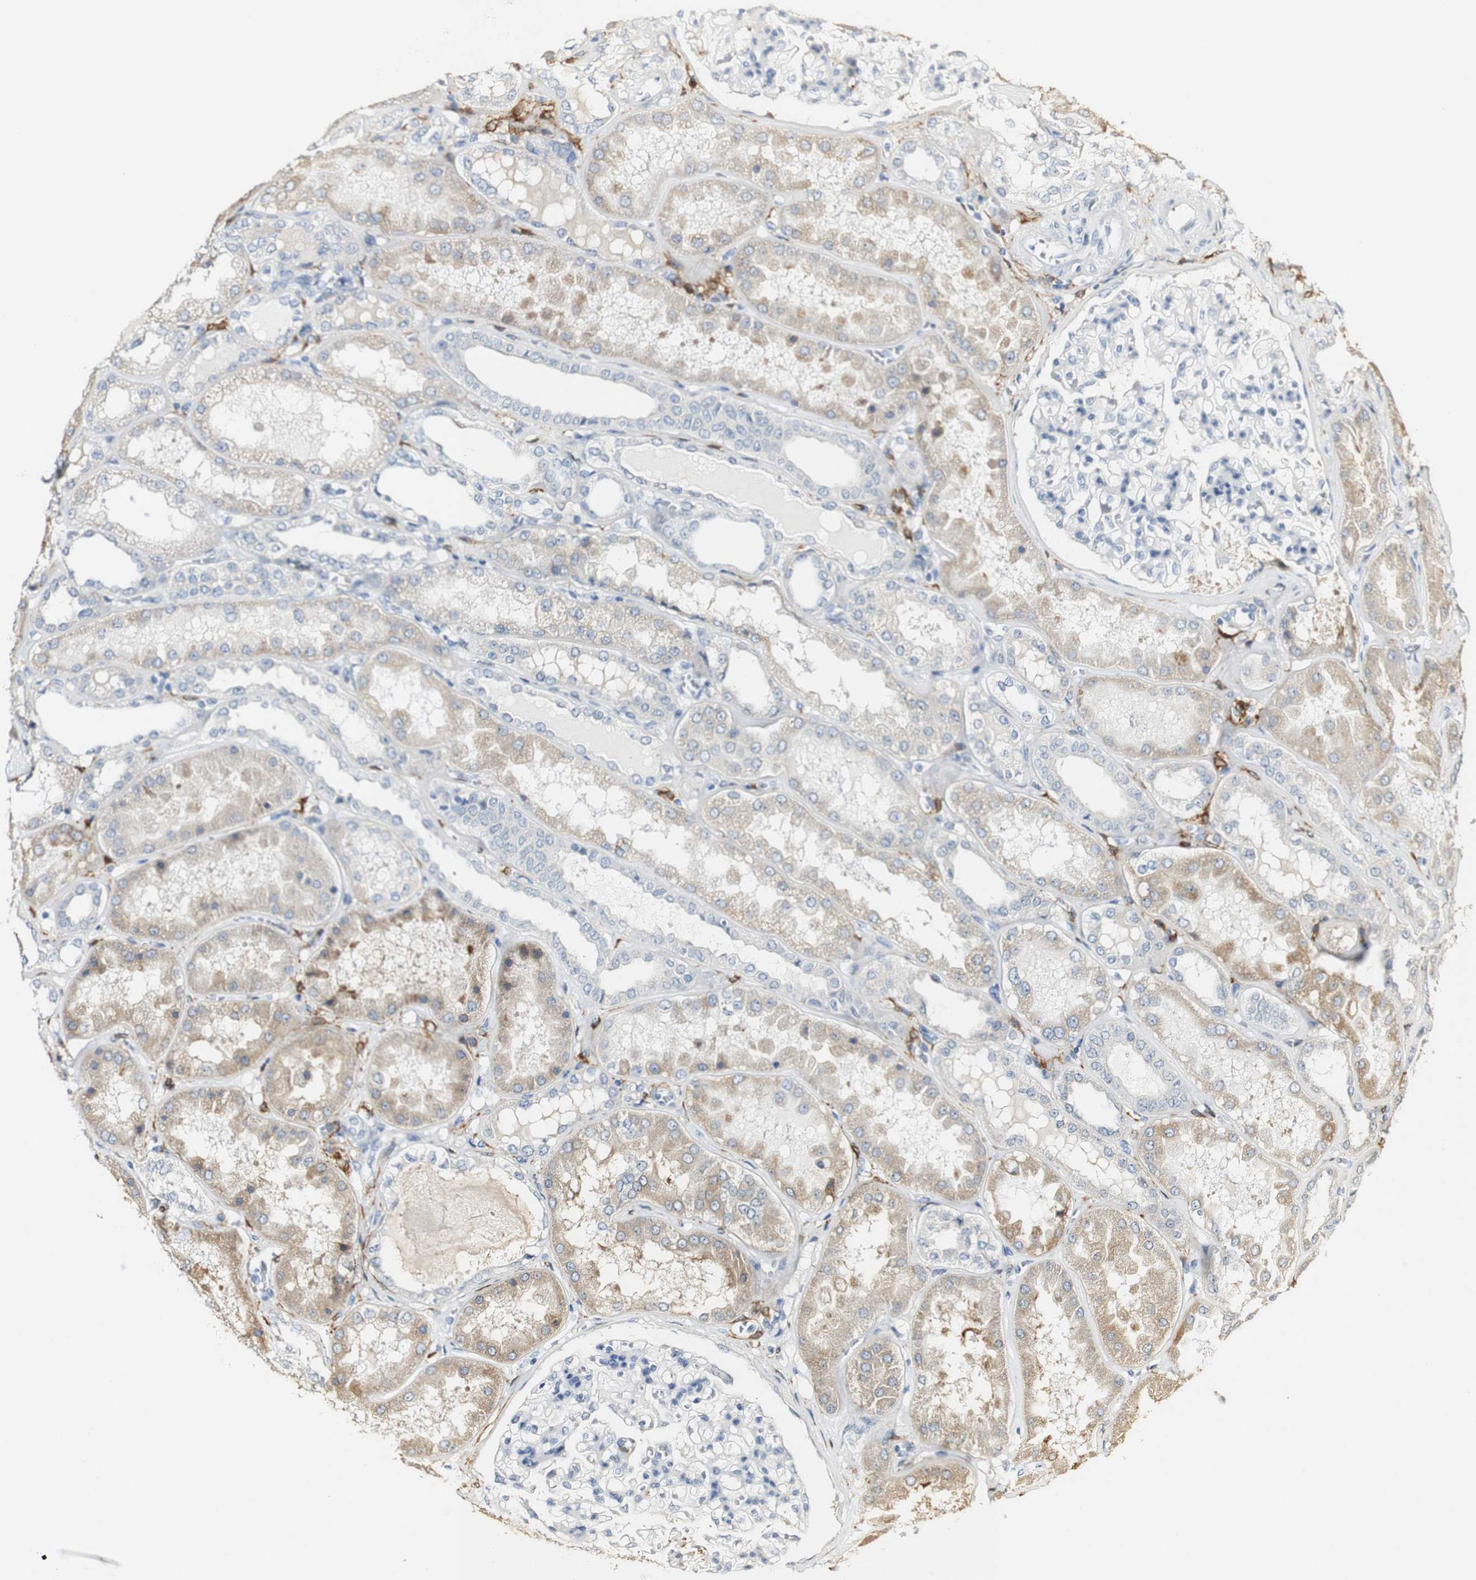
{"staining": {"intensity": "negative", "quantity": "none", "location": "none"}, "tissue": "kidney", "cell_type": "Cells in glomeruli", "image_type": "normal", "snomed": [{"axis": "morphology", "description": "Normal tissue, NOS"}, {"axis": "topography", "description": "Kidney"}], "caption": "IHC of unremarkable human kidney exhibits no expression in cells in glomeruli. (Stains: DAB (3,3'-diaminobenzidine) IHC with hematoxylin counter stain, Microscopy: brightfield microscopy at high magnification).", "gene": "FMO3", "patient": {"sex": "female", "age": 56}}